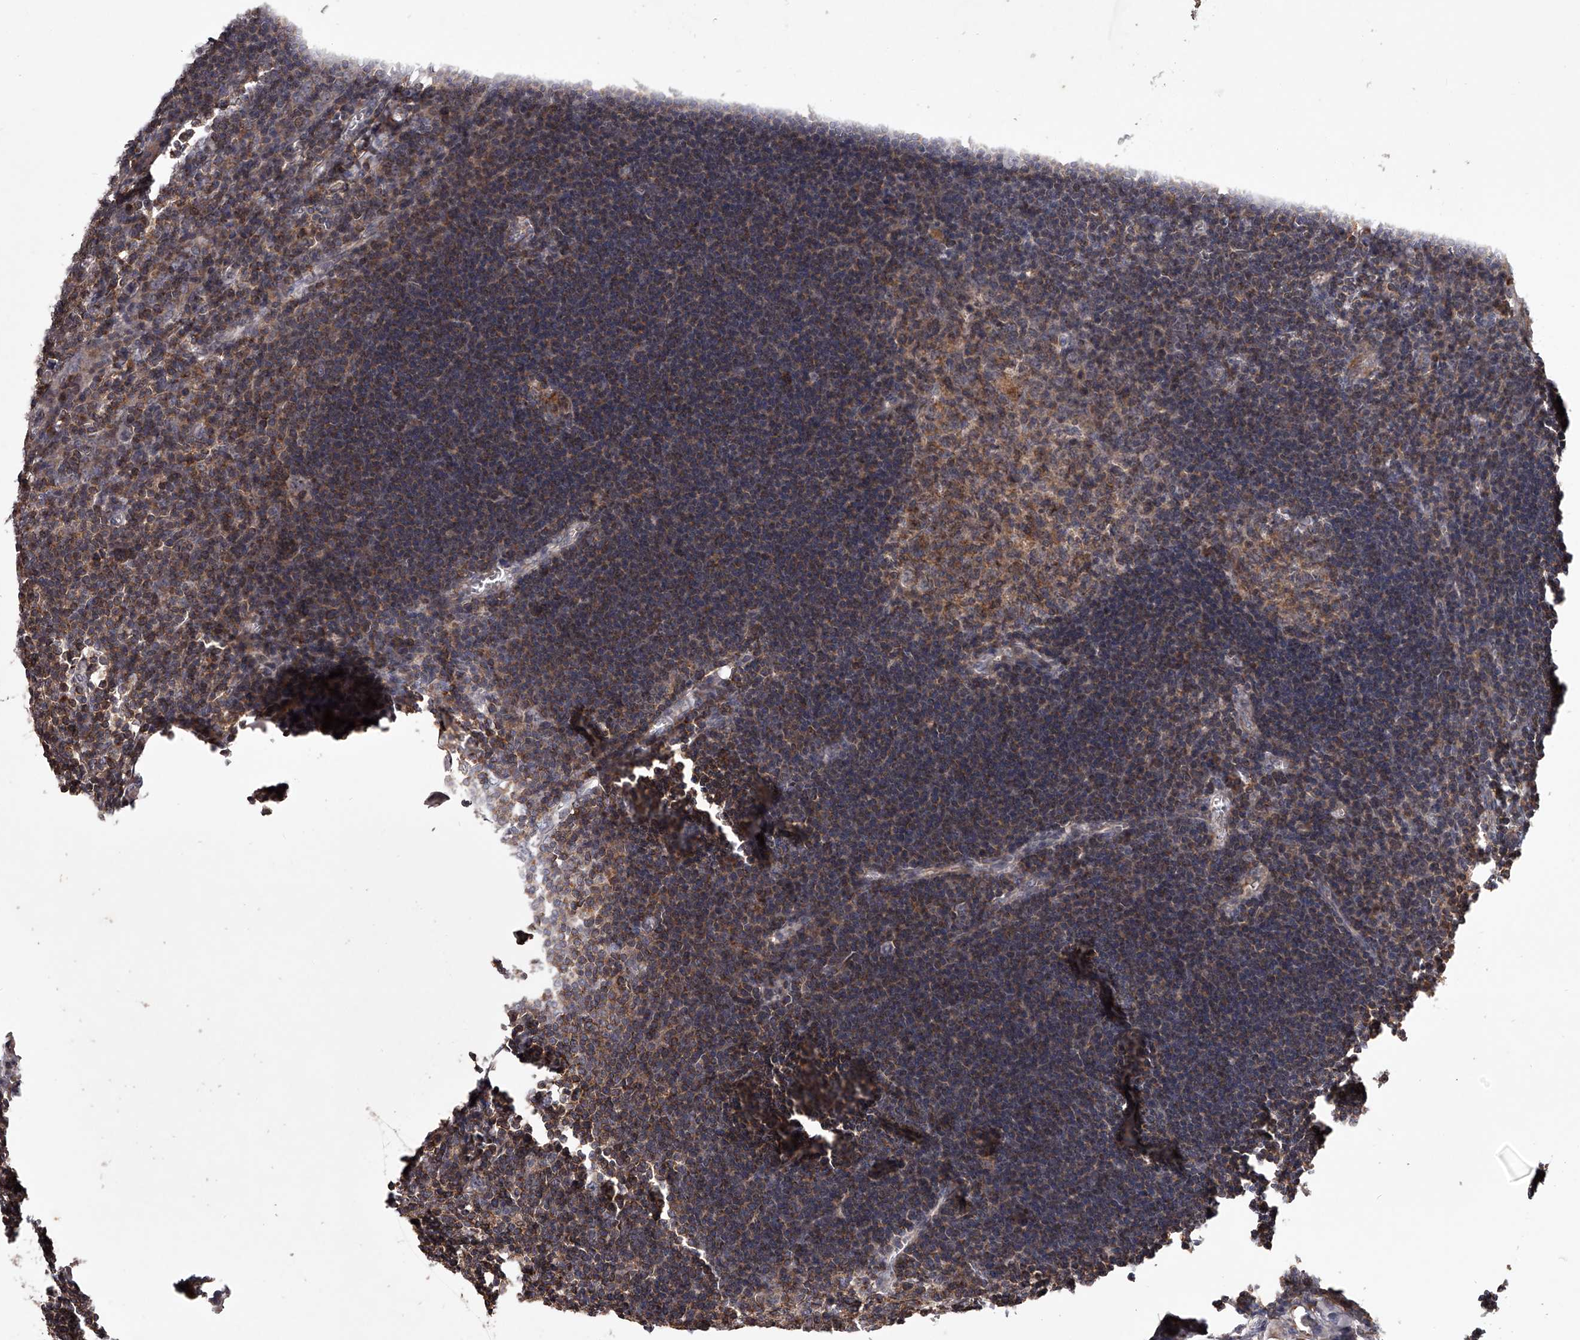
{"staining": {"intensity": "moderate", "quantity": "25%-75%", "location": "cytoplasmic/membranous"}, "tissue": "lymph node", "cell_type": "Germinal center cells", "image_type": "normal", "snomed": [{"axis": "morphology", "description": "Normal tissue, NOS"}, {"axis": "morphology", "description": "Malignant melanoma, Metastatic site"}, {"axis": "topography", "description": "Lymph node"}], "caption": "Moderate cytoplasmic/membranous protein positivity is present in approximately 25%-75% of germinal center cells in lymph node. (IHC, brightfield microscopy, high magnification).", "gene": "RRP36", "patient": {"sex": "male", "age": 41}}